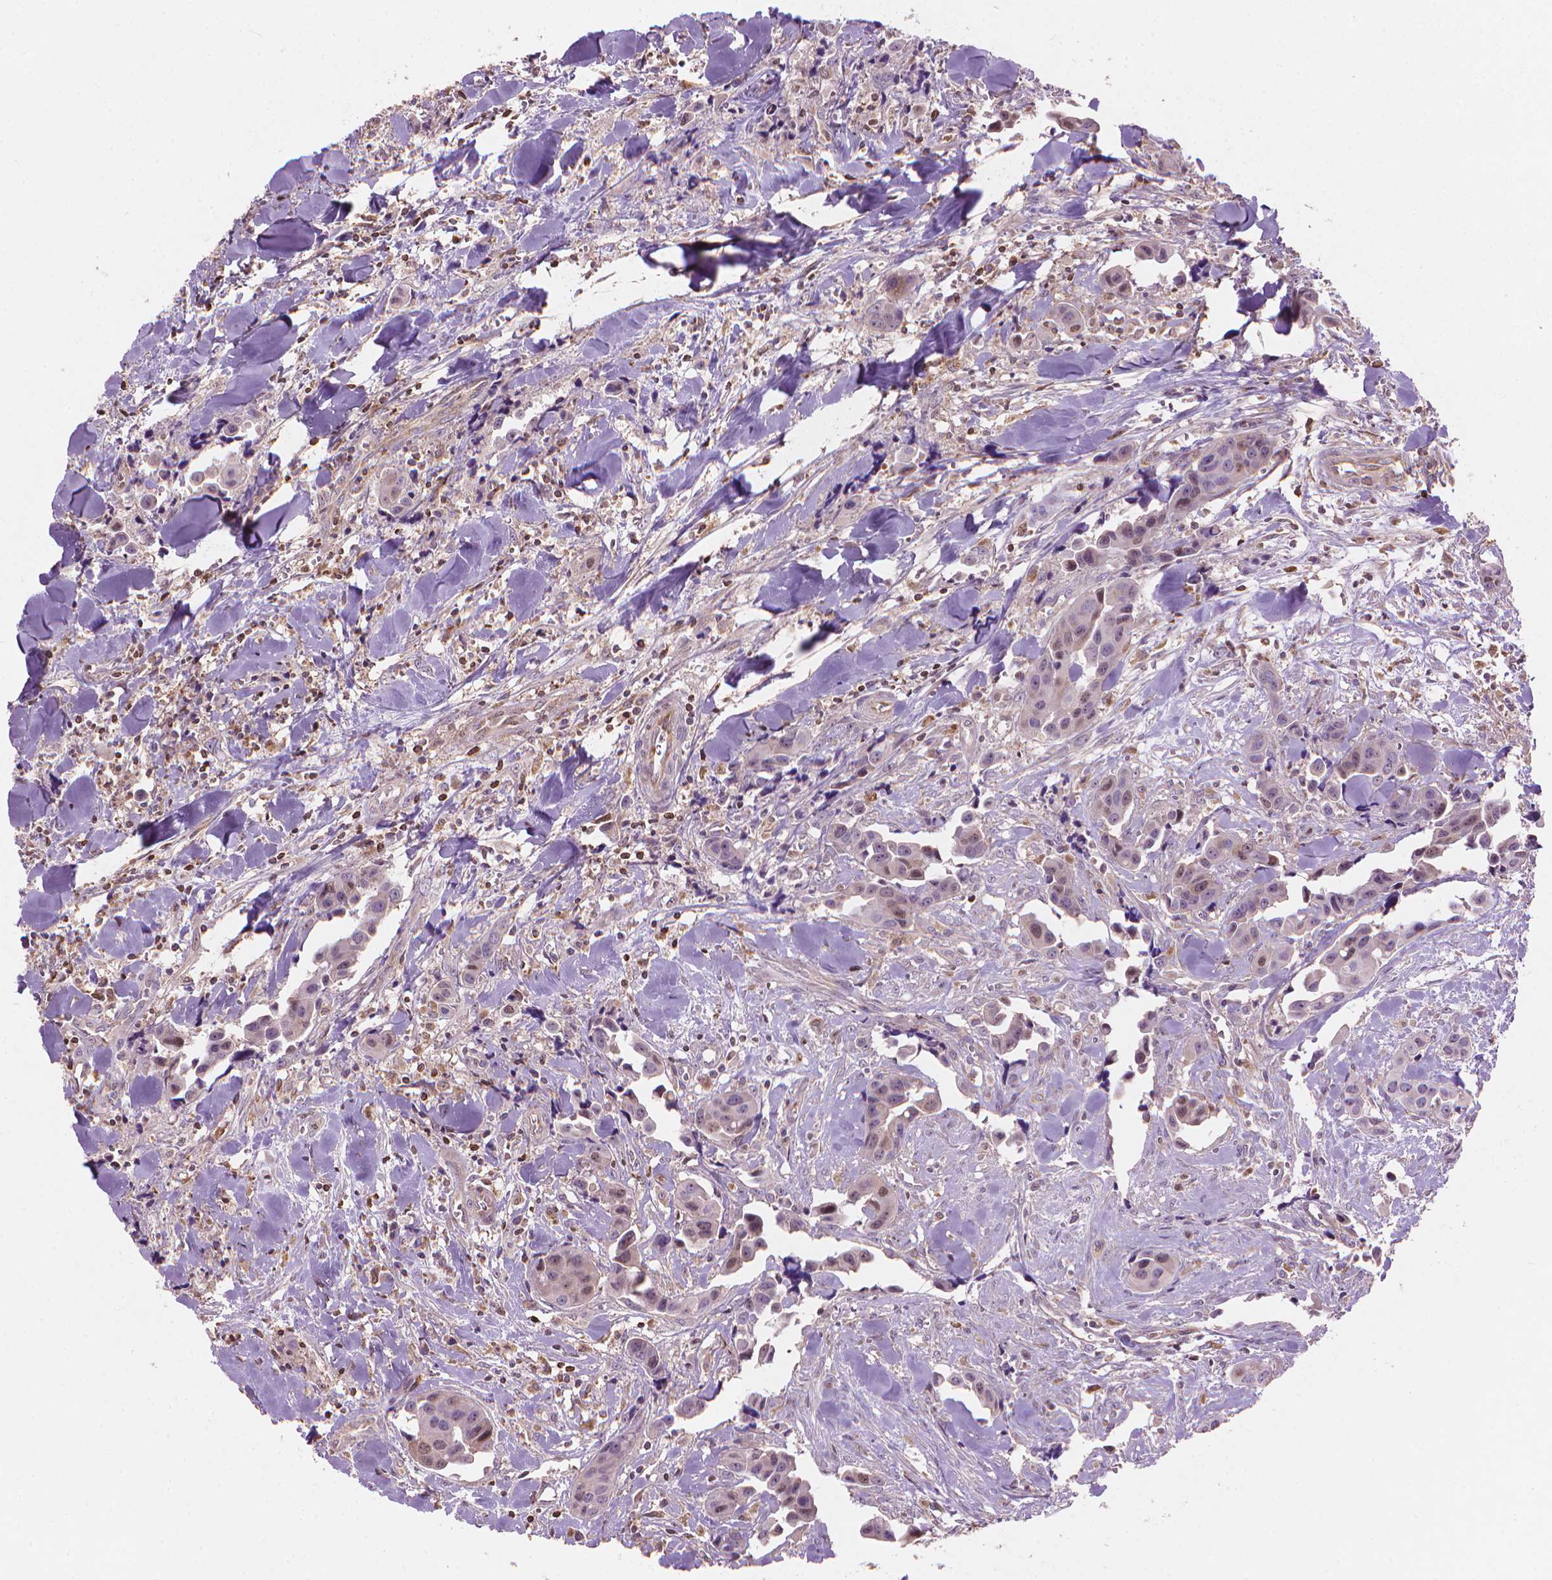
{"staining": {"intensity": "moderate", "quantity": "25%-75%", "location": "nuclear"}, "tissue": "head and neck cancer", "cell_type": "Tumor cells", "image_type": "cancer", "snomed": [{"axis": "morphology", "description": "Adenocarcinoma, NOS"}, {"axis": "topography", "description": "Head-Neck"}], "caption": "Protein expression by immunohistochemistry (IHC) exhibits moderate nuclear positivity in approximately 25%-75% of tumor cells in adenocarcinoma (head and neck).", "gene": "SMC2", "patient": {"sex": "male", "age": 76}}